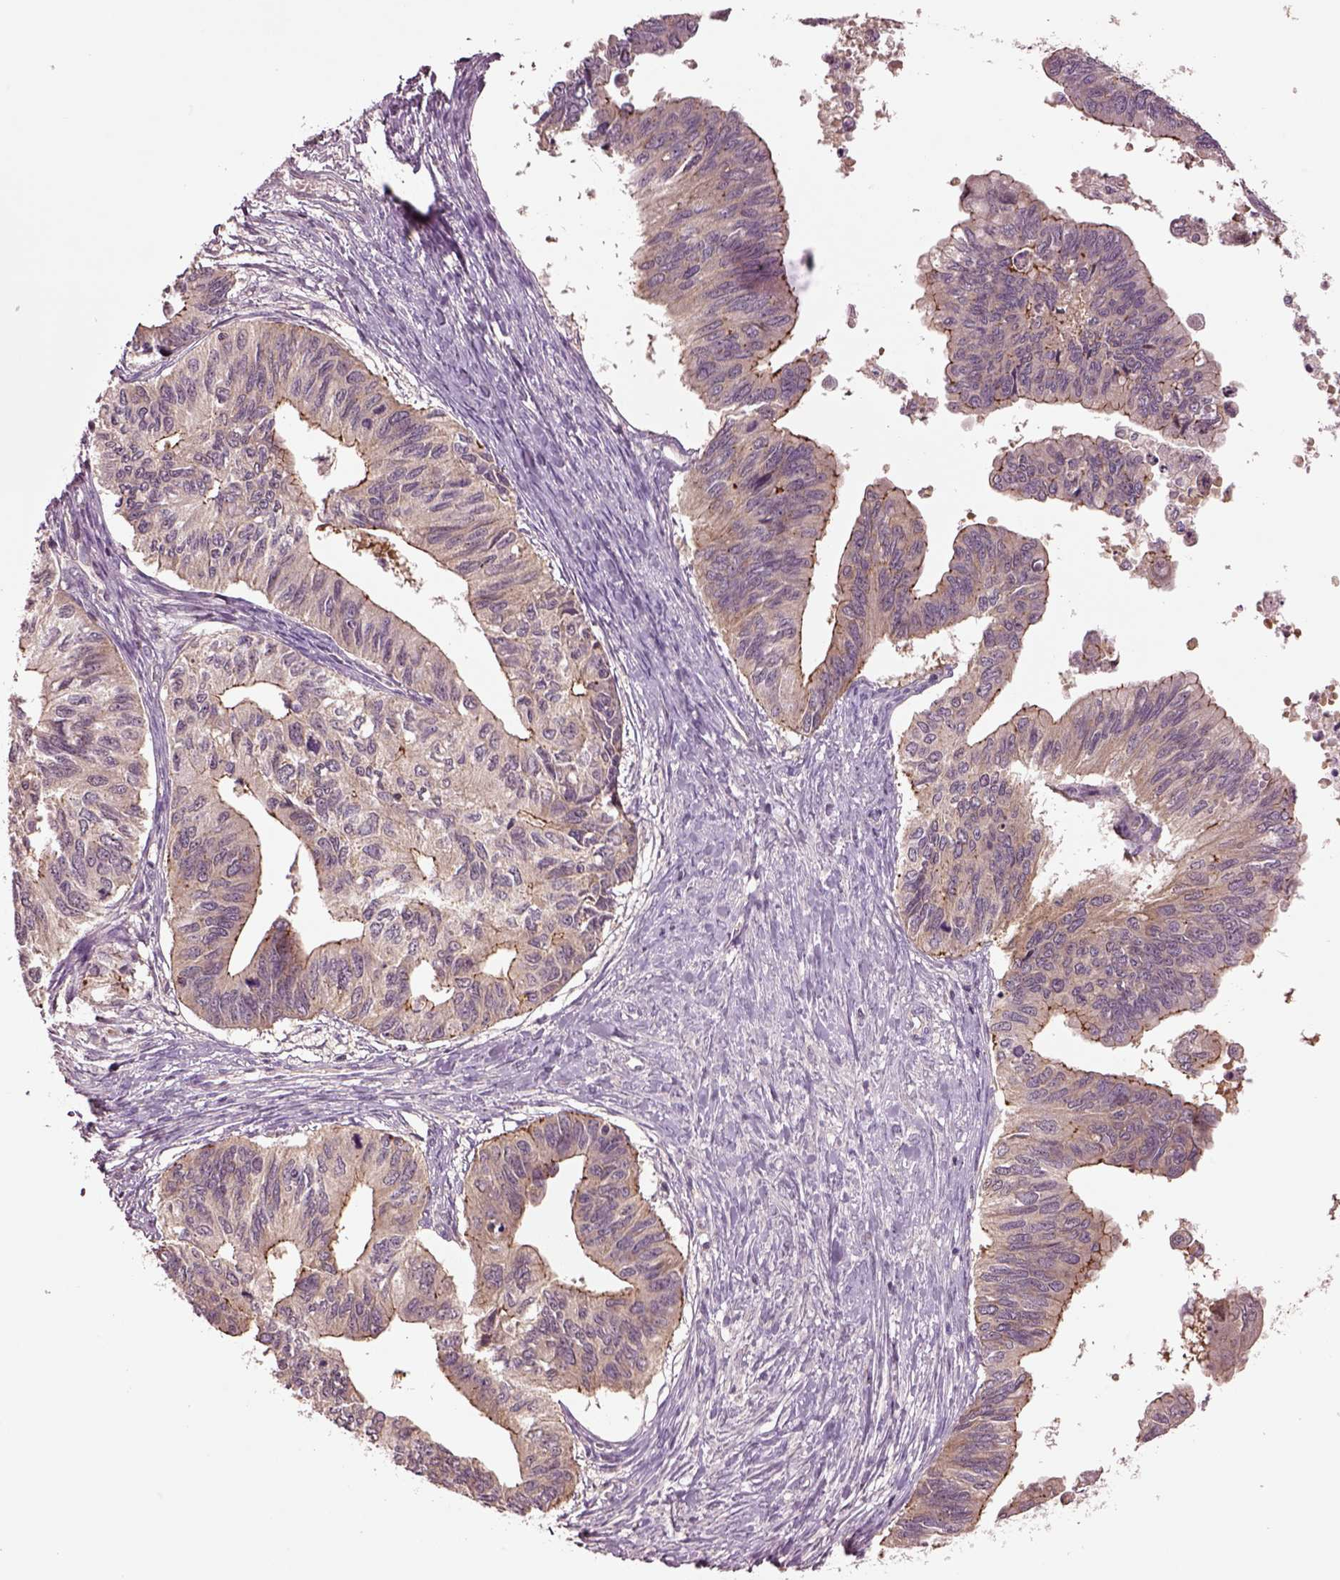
{"staining": {"intensity": "moderate", "quantity": "25%-75%", "location": "cytoplasmic/membranous"}, "tissue": "ovarian cancer", "cell_type": "Tumor cells", "image_type": "cancer", "snomed": [{"axis": "morphology", "description": "Cystadenocarcinoma, mucinous, NOS"}, {"axis": "topography", "description": "Ovary"}], "caption": "This micrograph shows immunohistochemistry staining of human ovarian cancer (mucinous cystadenocarcinoma), with medium moderate cytoplasmic/membranous expression in about 25%-75% of tumor cells.", "gene": "MTHFS", "patient": {"sex": "female", "age": 76}}